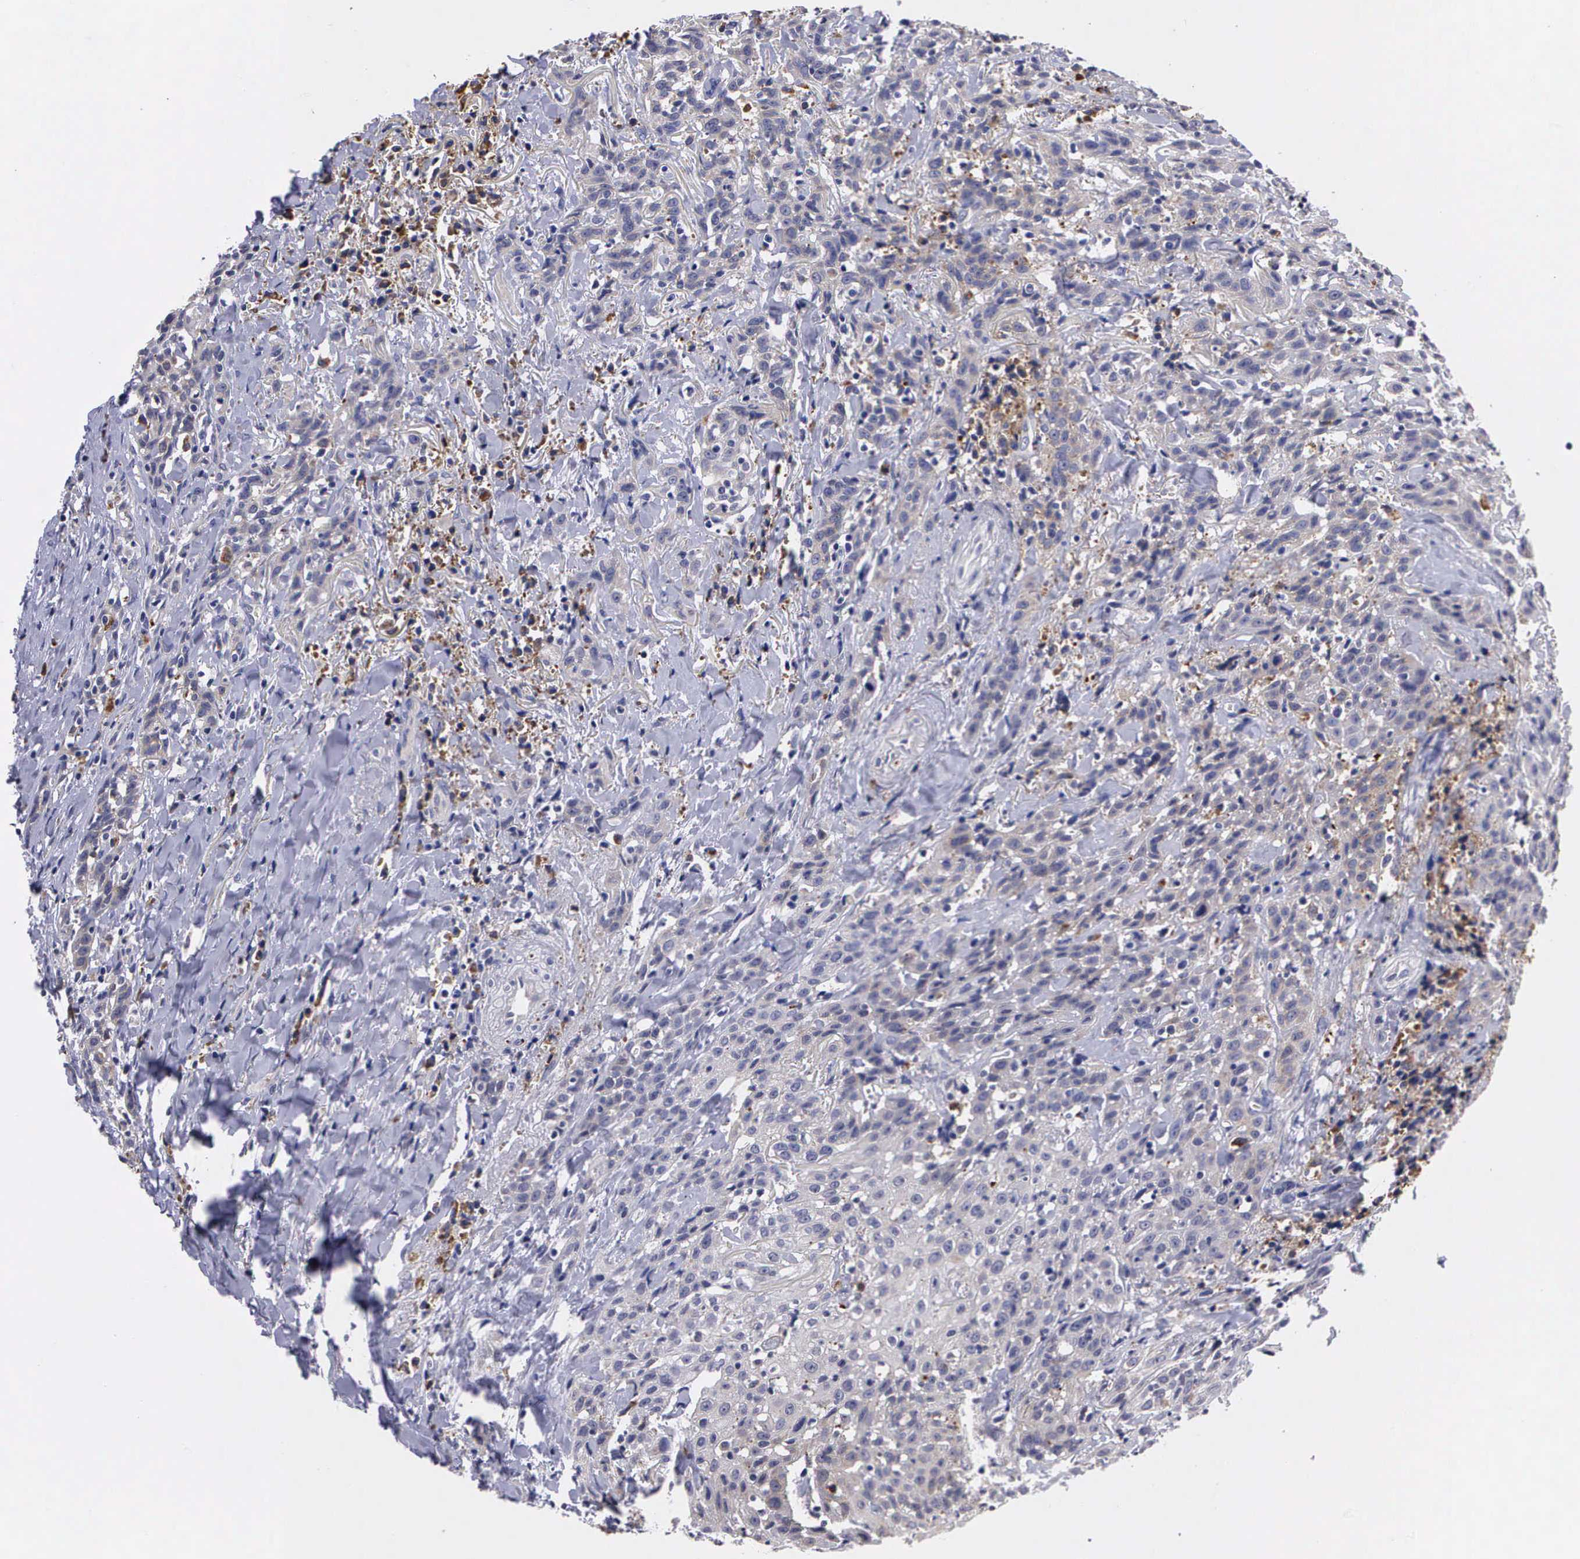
{"staining": {"intensity": "negative", "quantity": "none", "location": "none"}, "tissue": "head and neck cancer", "cell_type": "Tumor cells", "image_type": "cancer", "snomed": [{"axis": "morphology", "description": "Squamous cell carcinoma, NOS"}, {"axis": "topography", "description": "Oral tissue"}, {"axis": "topography", "description": "Head-Neck"}], "caption": "Head and neck squamous cell carcinoma was stained to show a protein in brown. There is no significant expression in tumor cells.", "gene": "CRELD2", "patient": {"sex": "female", "age": 82}}